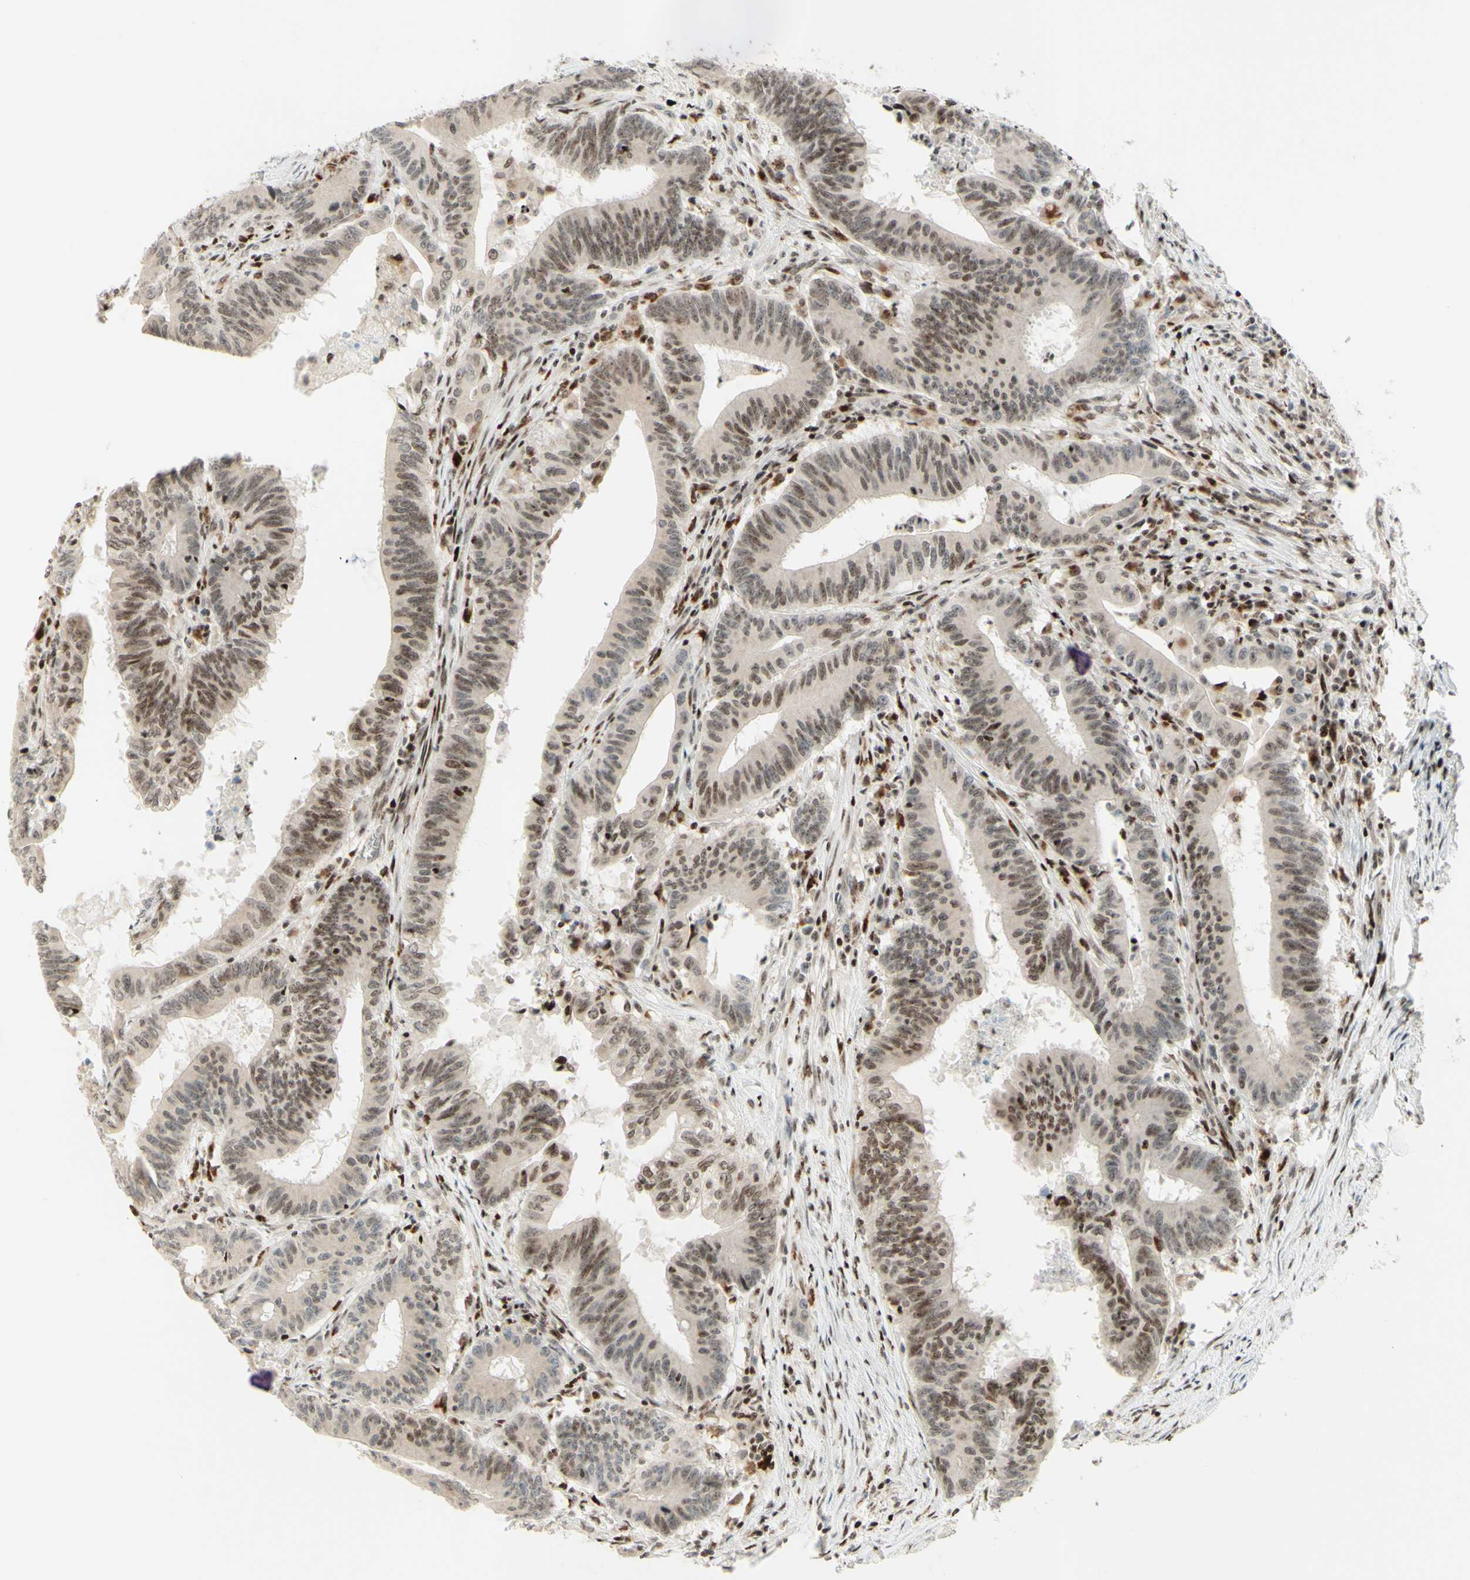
{"staining": {"intensity": "weak", "quantity": ">75%", "location": "cytoplasmic/membranous,nuclear"}, "tissue": "colorectal cancer", "cell_type": "Tumor cells", "image_type": "cancer", "snomed": [{"axis": "morphology", "description": "Adenocarcinoma, NOS"}, {"axis": "topography", "description": "Colon"}], "caption": "A low amount of weak cytoplasmic/membranous and nuclear staining is seen in approximately >75% of tumor cells in colorectal cancer (adenocarcinoma) tissue.", "gene": "CDKL5", "patient": {"sex": "male", "age": 45}}